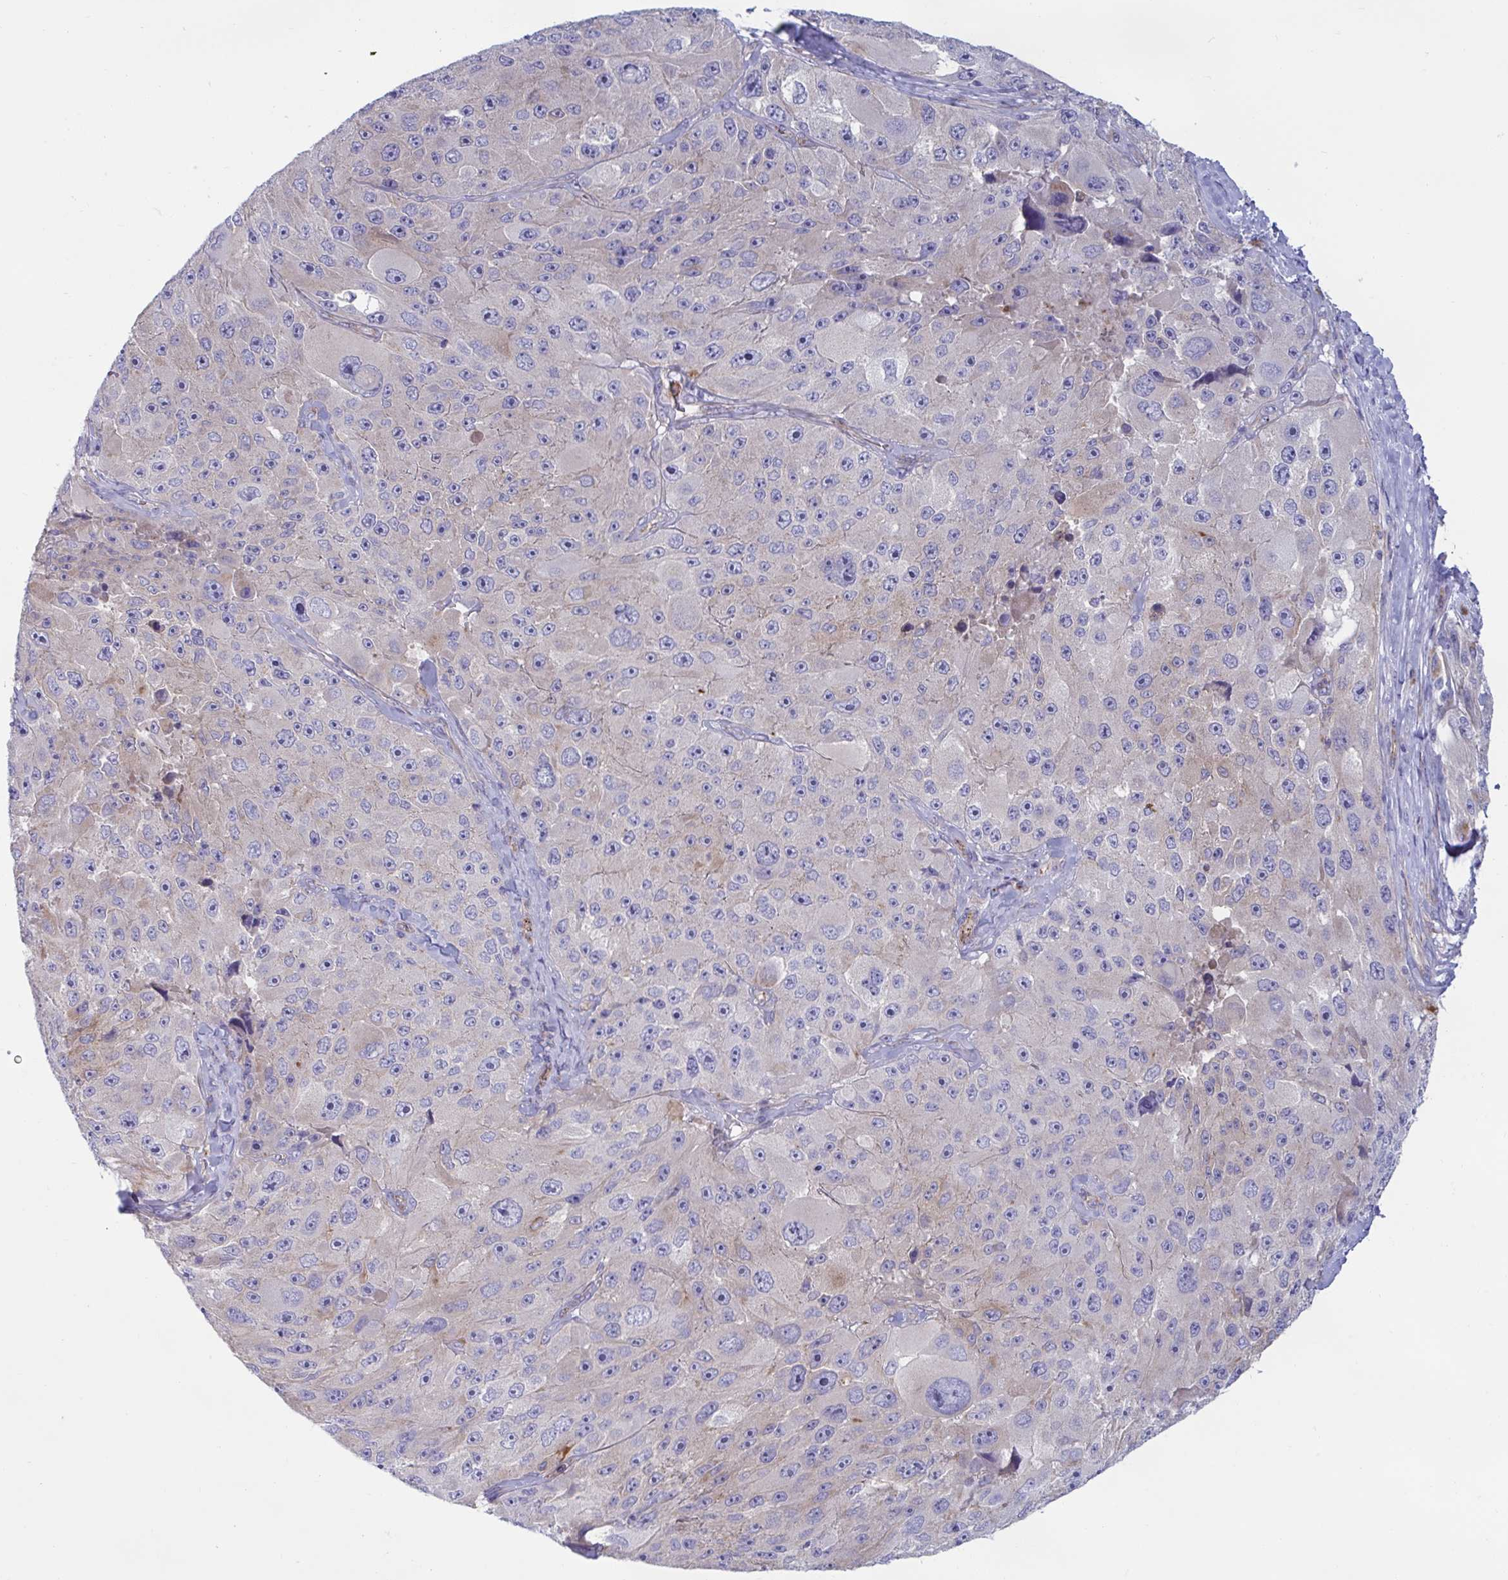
{"staining": {"intensity": "negative", "quantity": "none", "location": "none"}, "tissue": "melanoma", "cell_type": "Tumor cells", "image_type": "cancer", "snomed": [{"axis": "morphology", "description": "Malignant melanoma, Metastatic site"}, {"axis": "topography", "description": "Lymph node"}], "caption": "This is an immunohistochemistry micrograph of human malignant melanoma (metastatic site). There is no staining in tumor cells.", "gene": "SLC9A6", "patient": {"sex": "male", "age": 62}}